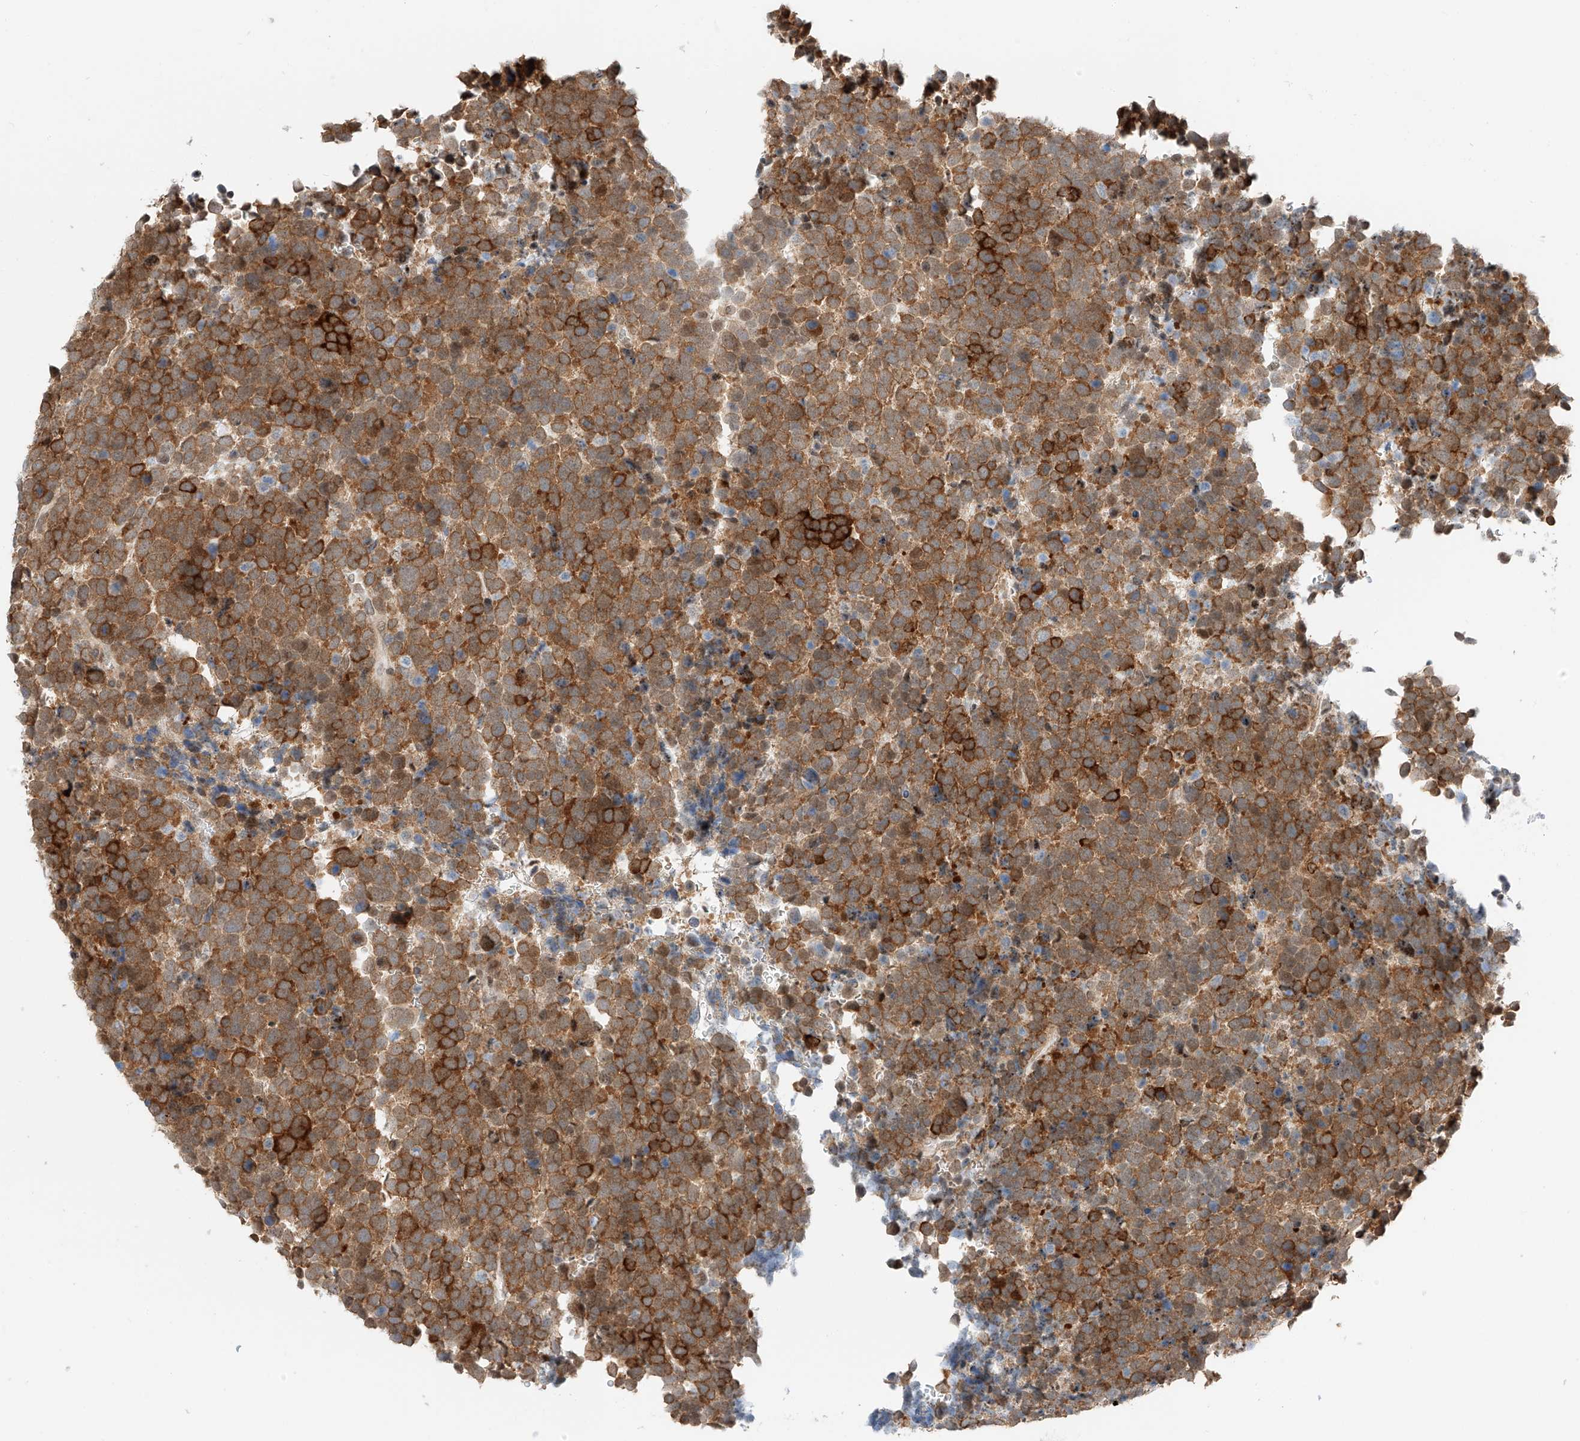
{"staining": {"intensity": "strong", "quantity": ">75%", "location": "cytoplasmic/membranous"}, "tissue": "urothelial cancer", "cell_type": "Tumor cells", "image_type": "cancer", "snomed": [{"axis": "morphology", "description": "Urothelial carcinoma, High grade"}, {"axis": "topography", "description": "Urinary bladder"}], "caption": "This histopathology image shows immunohistochemistry (IHC) staining of human urothelial carcinoma (high-grade), with high strong cytoplasmic/membranous expression in about >75% of tumor cells.", "gene": "CARMIL1", "patient": {"sex": "female", "age": 82}}